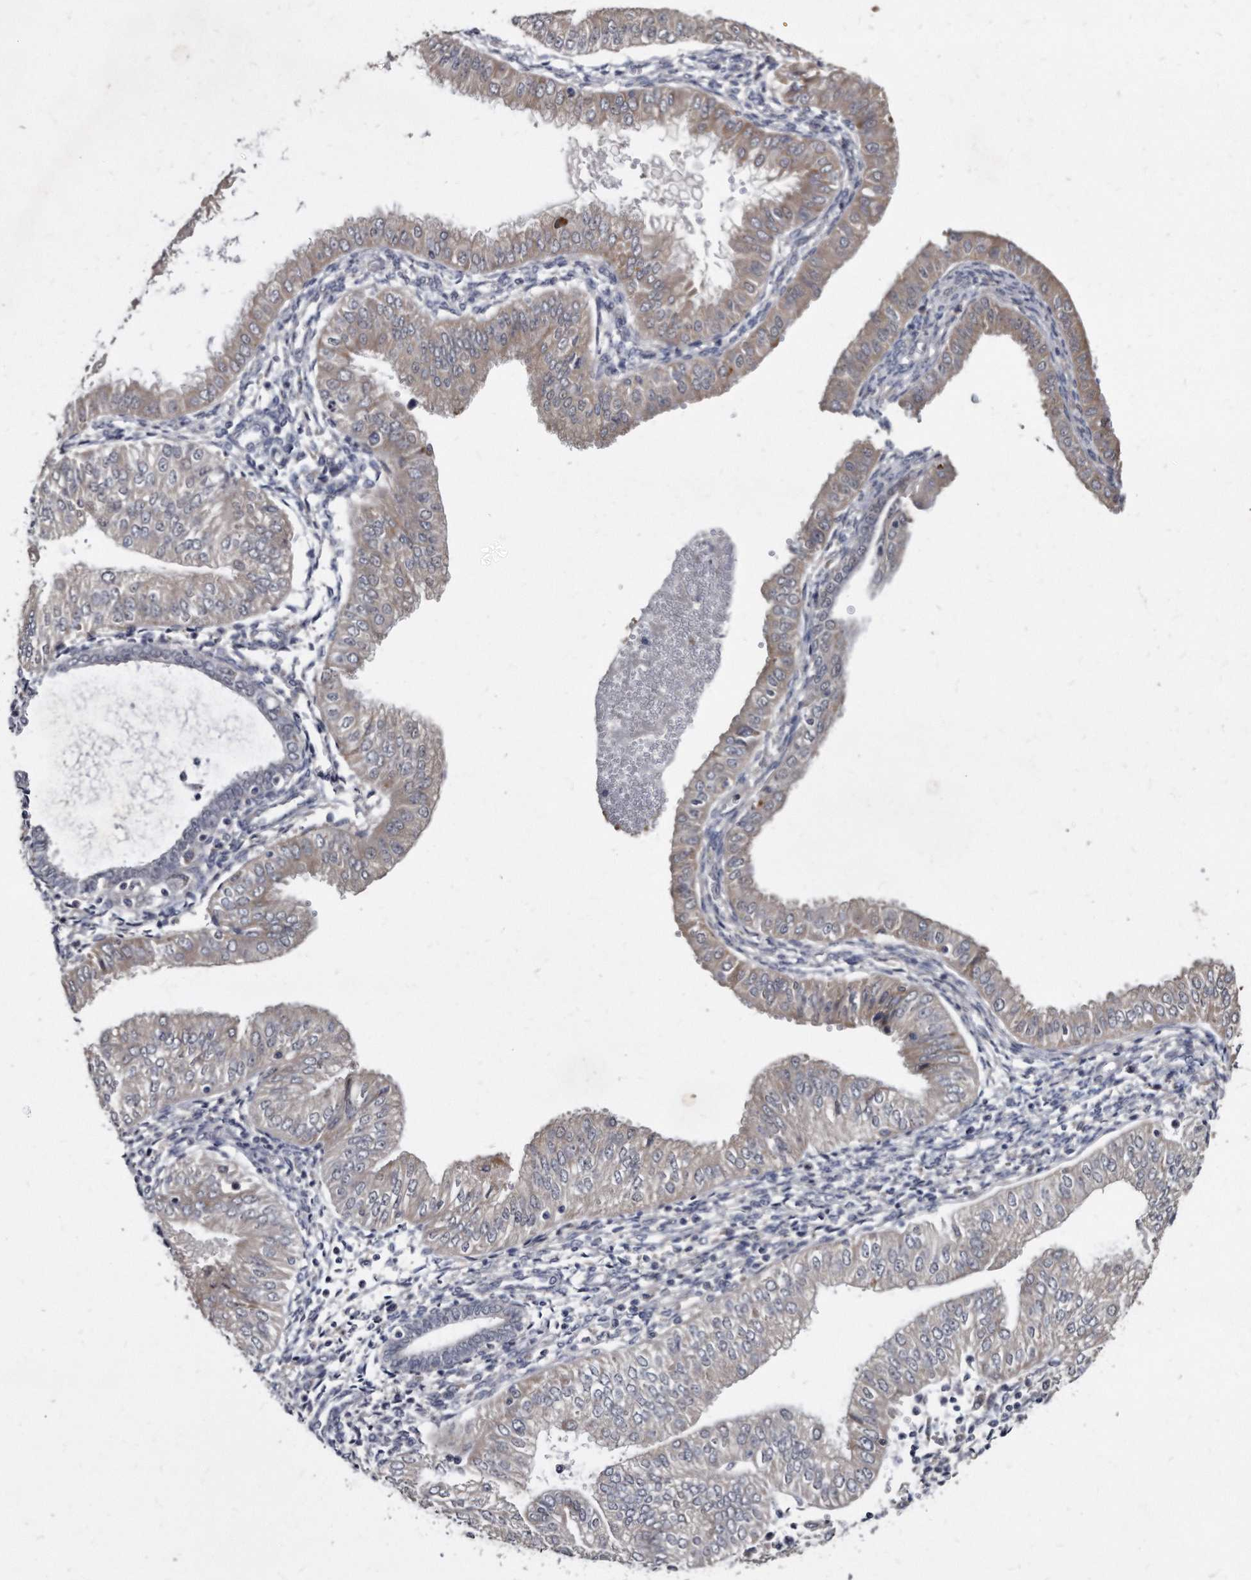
{"staining": {"intensity": "weak", "quantity": "25%-75%", "location": "cytoplasmic/membranous"}, "tissue": "endometrial cancer", "cell_type": "Tumor cells", "image_type": "cancer", "snomed": [{"axis": "morphology", "description": "Normal tissue, NOS"}, {"axis": "morphology", "description": "Adenocarcinoma, NOS"}, {"axis": "topography", "description": "Endometrium"}], "caption": "Brown immunohistochemical staining in endometrial cancer shows weak cytoplasmic/membranous expression in about 25%-75% of tumor cells. The staining was performed using DAB to visualize the protein expression in brown, while the nuclei were stained in blue with hematoxylin (Magnification: 20x).", "gene": "KLHDC3", "patient": {"sex": "female", "age": 53}}